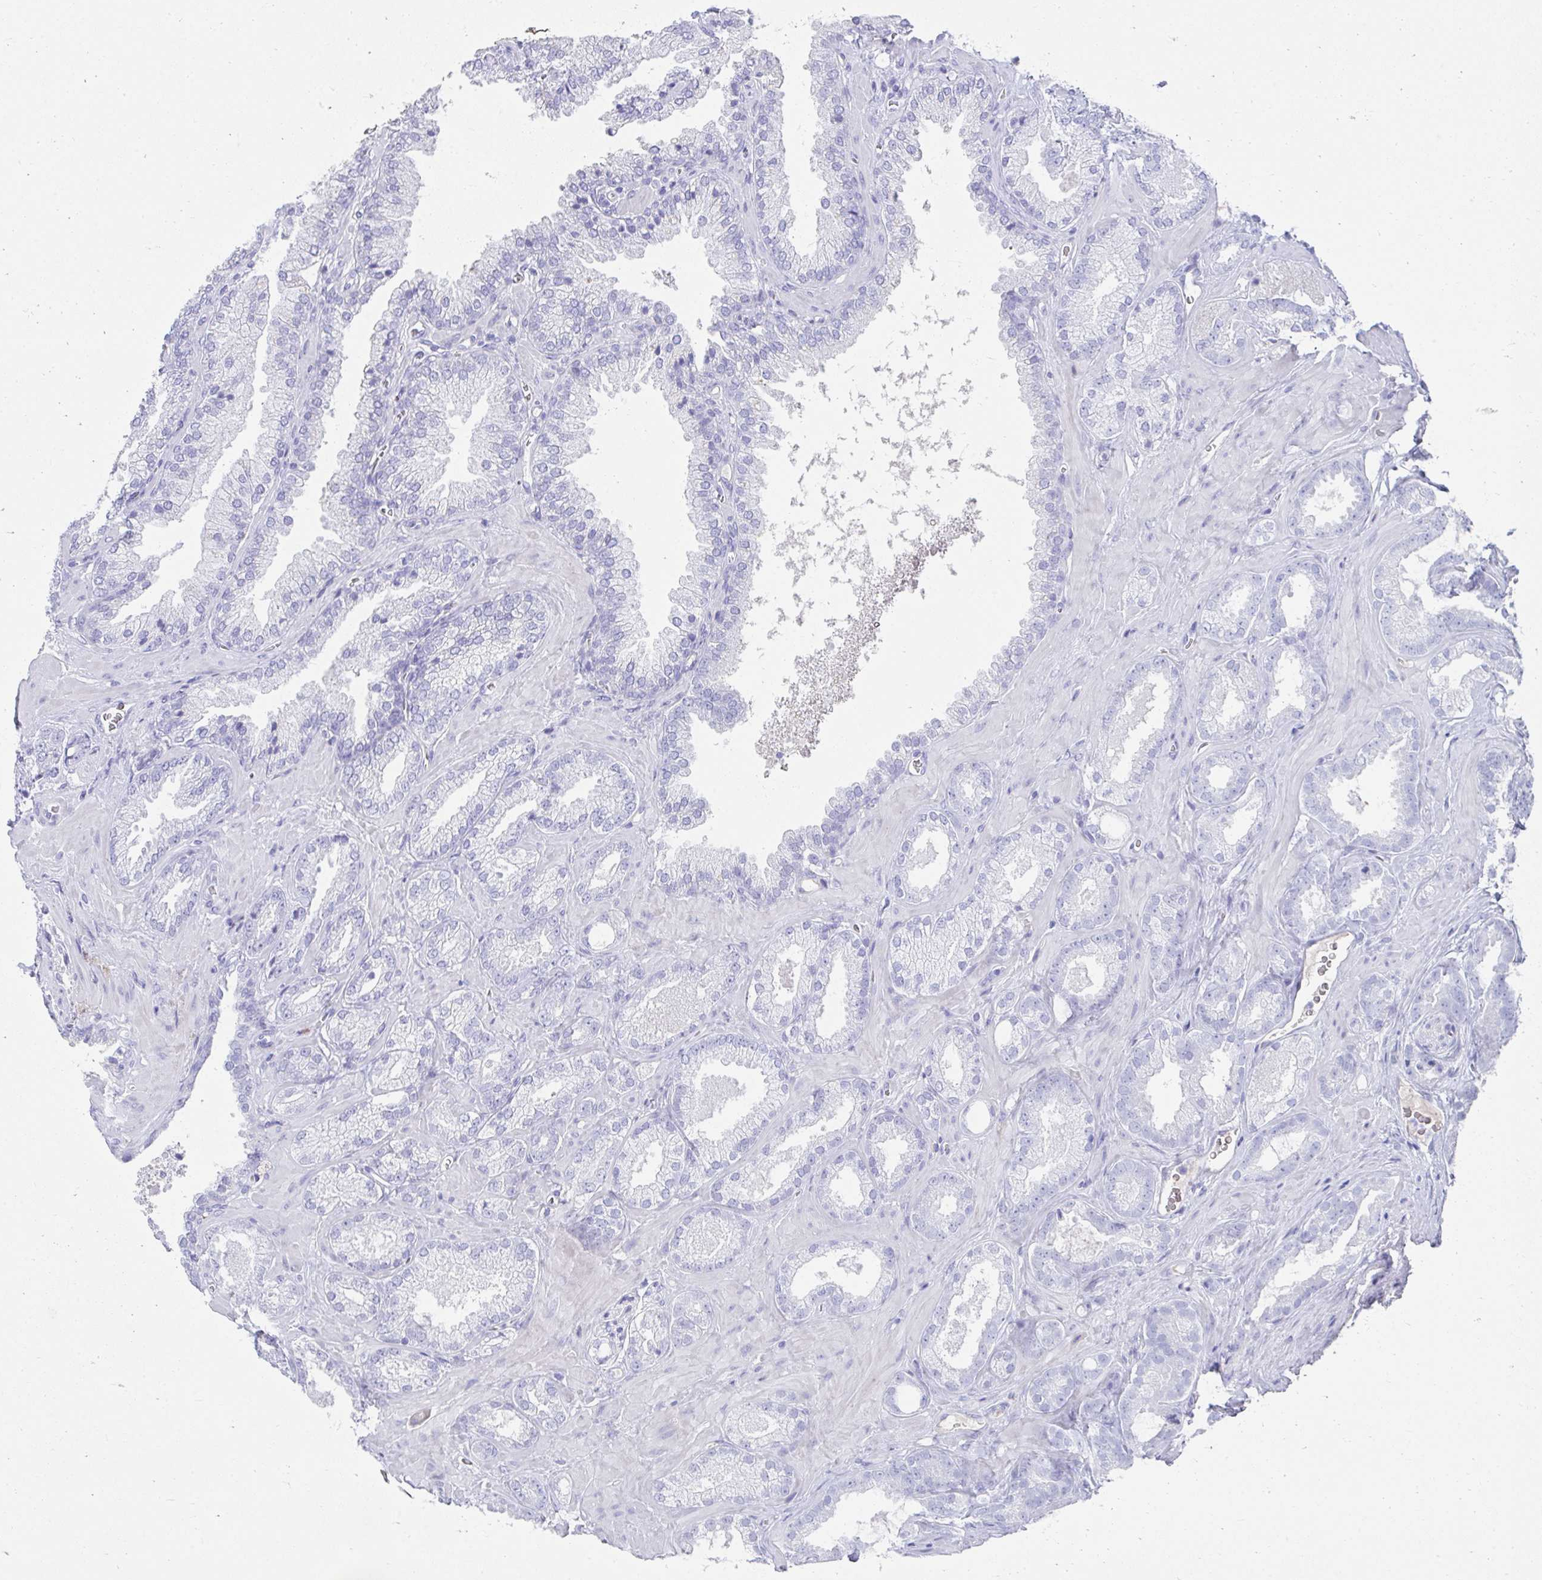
{"staining": {"intensity": "negative", "quantity": "none", "location": "none"}, "tissue": "prostate cancer", "cell_type": "Tumor cells", "image_type": "cancer", "snomed": [{"axis": "morphology", "description": "Adenocarcinoma, Low grade"}, {"axis": "topography", "description": "Prostate"}], "caption": "Prostate cancer stained for a protein using IHC demonstrates no expression tumor cells.", "gene": "TNNT1", "patient": {"sex": "male", "age": 62}}